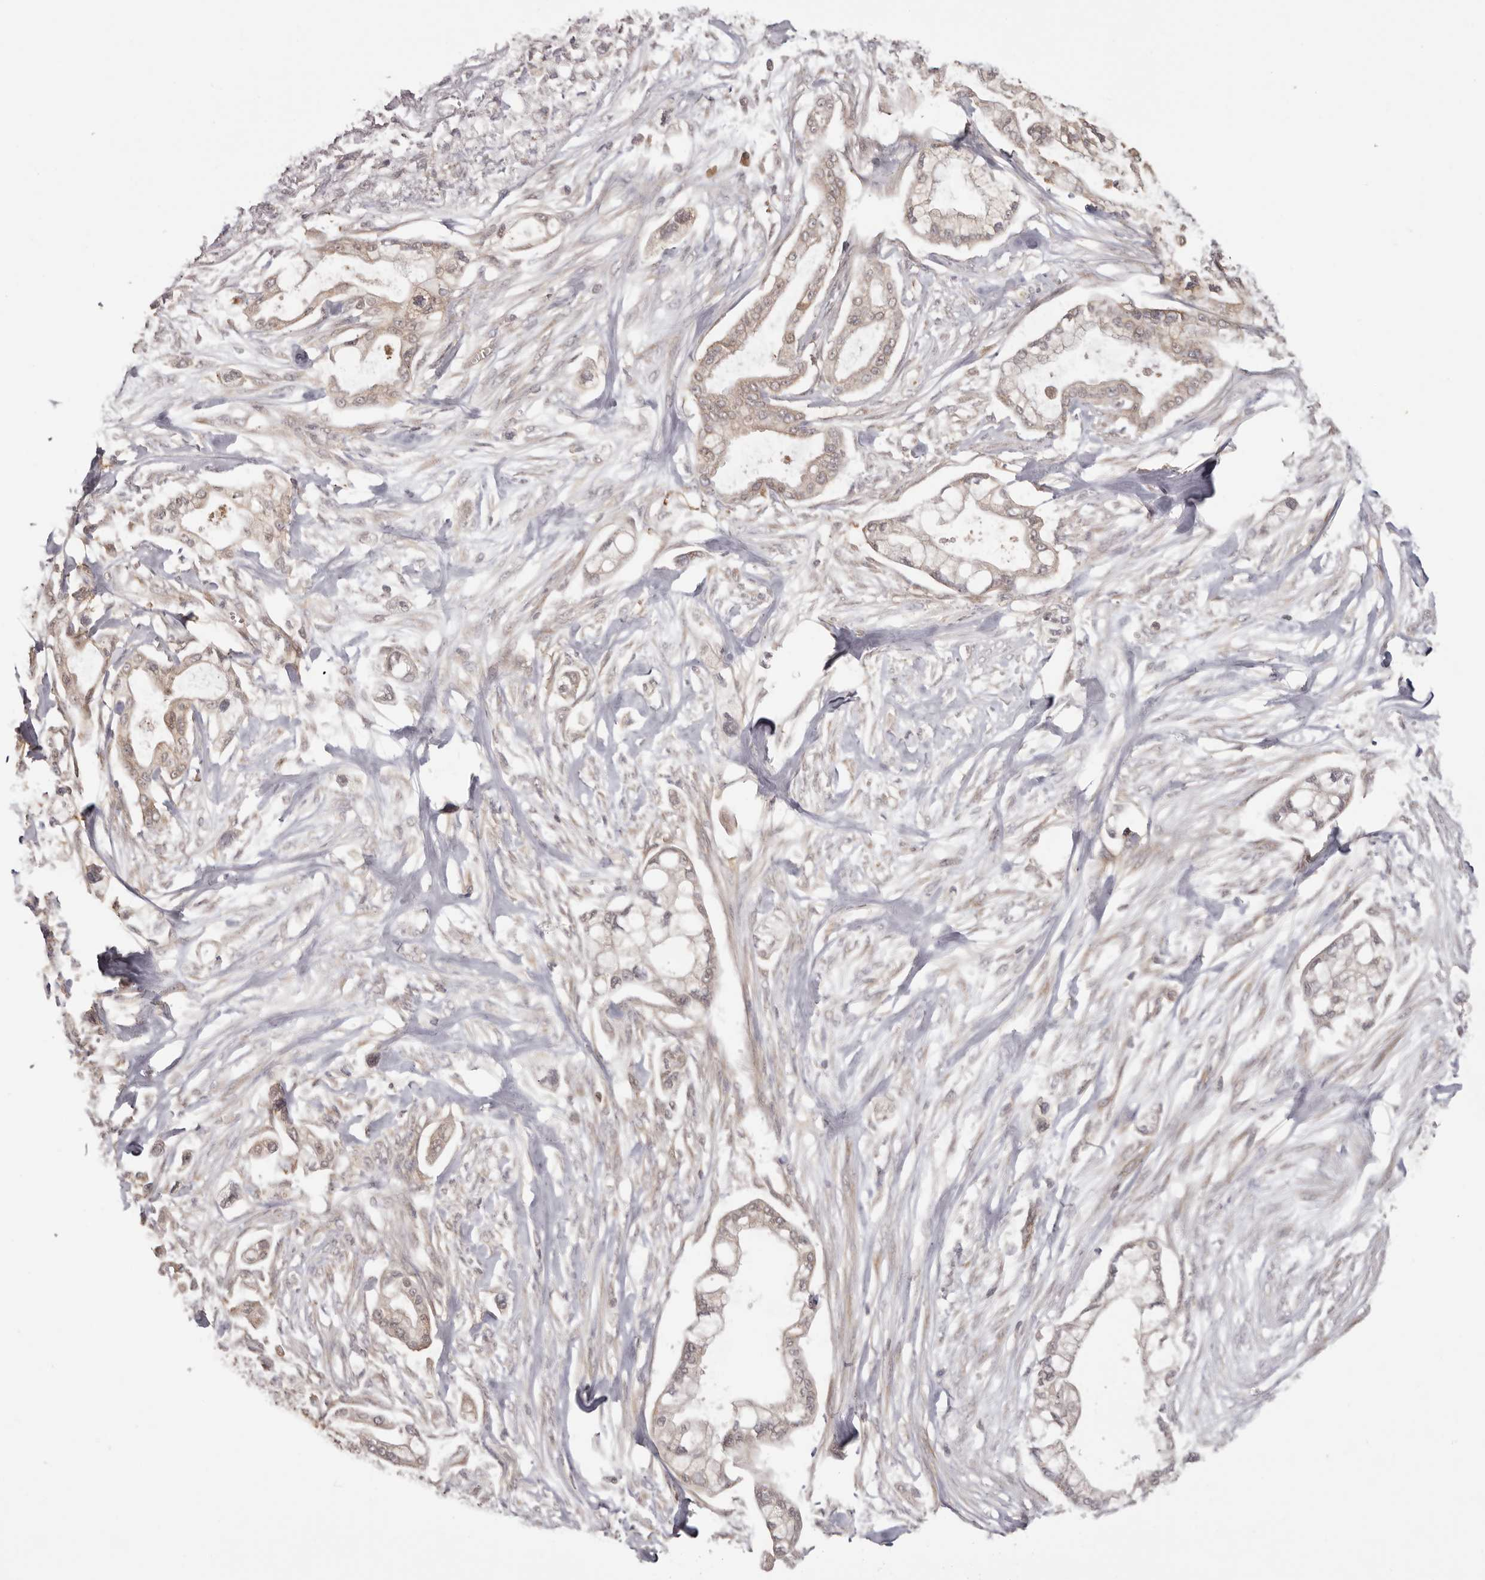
{"staining": {"intensity": "weak", "quantity": "25%-75%", "location": "cytoplasmic/membranous,nuclear"}, "tissue": "pancreatic cancer", "cell_type": "Tumor cells", "image_type": "cancer", "snomed": [{"axis": "morphology", "description": "Adenocarcinoma, NOS"}, {"axis": "topography", "description": "Pancreas"}], "caption": "A low amount of weak cytoplasmic/membranous and nuclear staining is identified in about 25%-75% of tumor cells in pancreatic adenocarcinoma tissue. Using DAB (brown) and hematoxylin (blue) stains, captured at high magnification using brightfield microscopy.", "gene": "EEF1E1", "patient": {"sex": "male", "age": 68}}